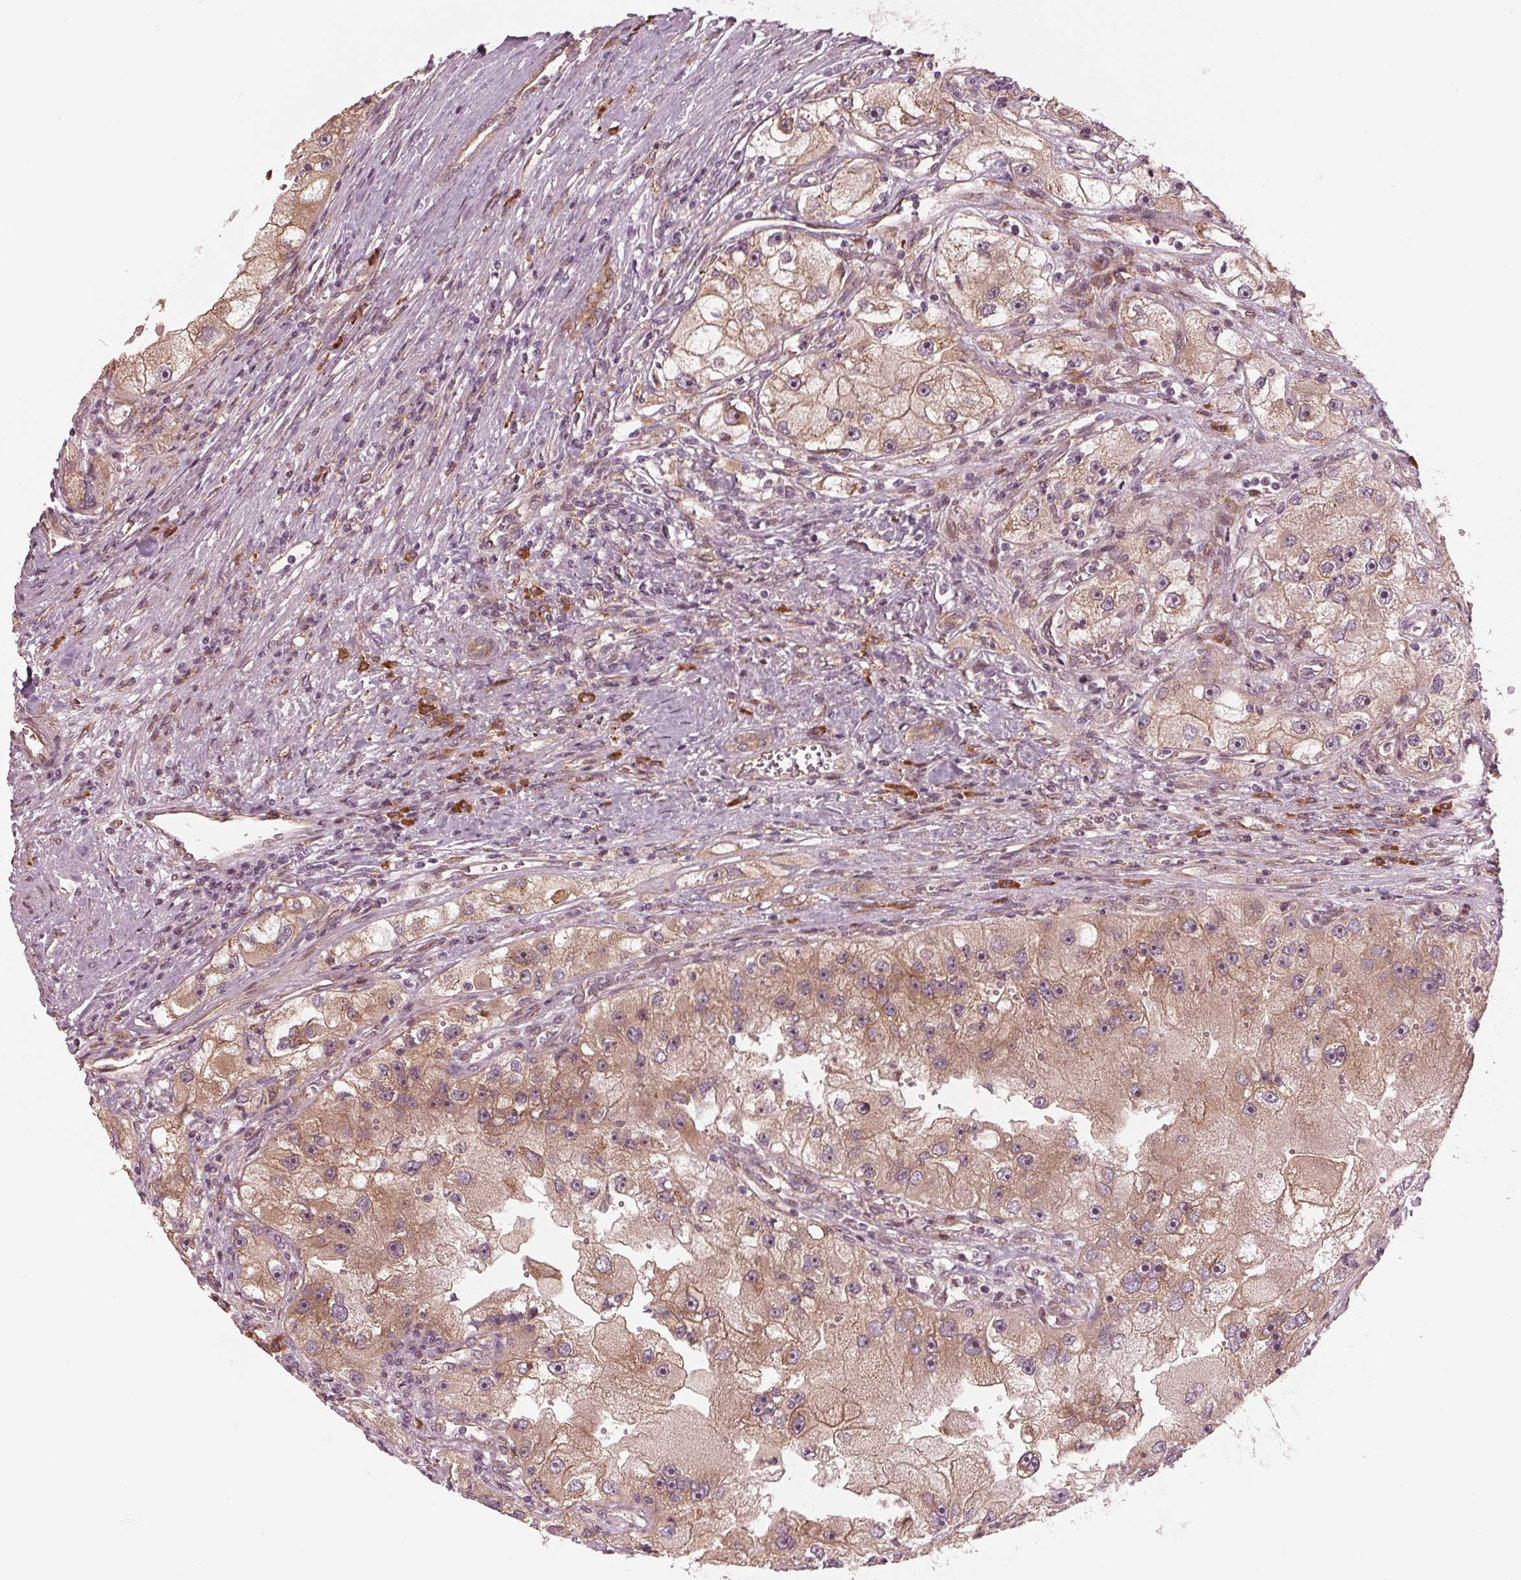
{"staining": {"intensity": "weak", "quantity": ">75%", "location": "cytoplasmic/membranous"}, "tissue": "renal cancer", "cell_type": "Tumor cells", "image_type": "cancer", "snomed": [{"axis": "morphology", "description": "Adenocarcinoma, NOS"}, {"axis": "topography", "description": "Kidney"}], "caption": "This photomicrograph displays renal cancer (adenocarcinoma) stained with immunohistochemistry (IHC) to label a protein in brown. The cytoplasmic/membranous of tumor cells show weak positivity for the protein. Nuclei are counter-stained blue.", "gene": "CMIP", "patient": {"sex": "male", "age": 63}}